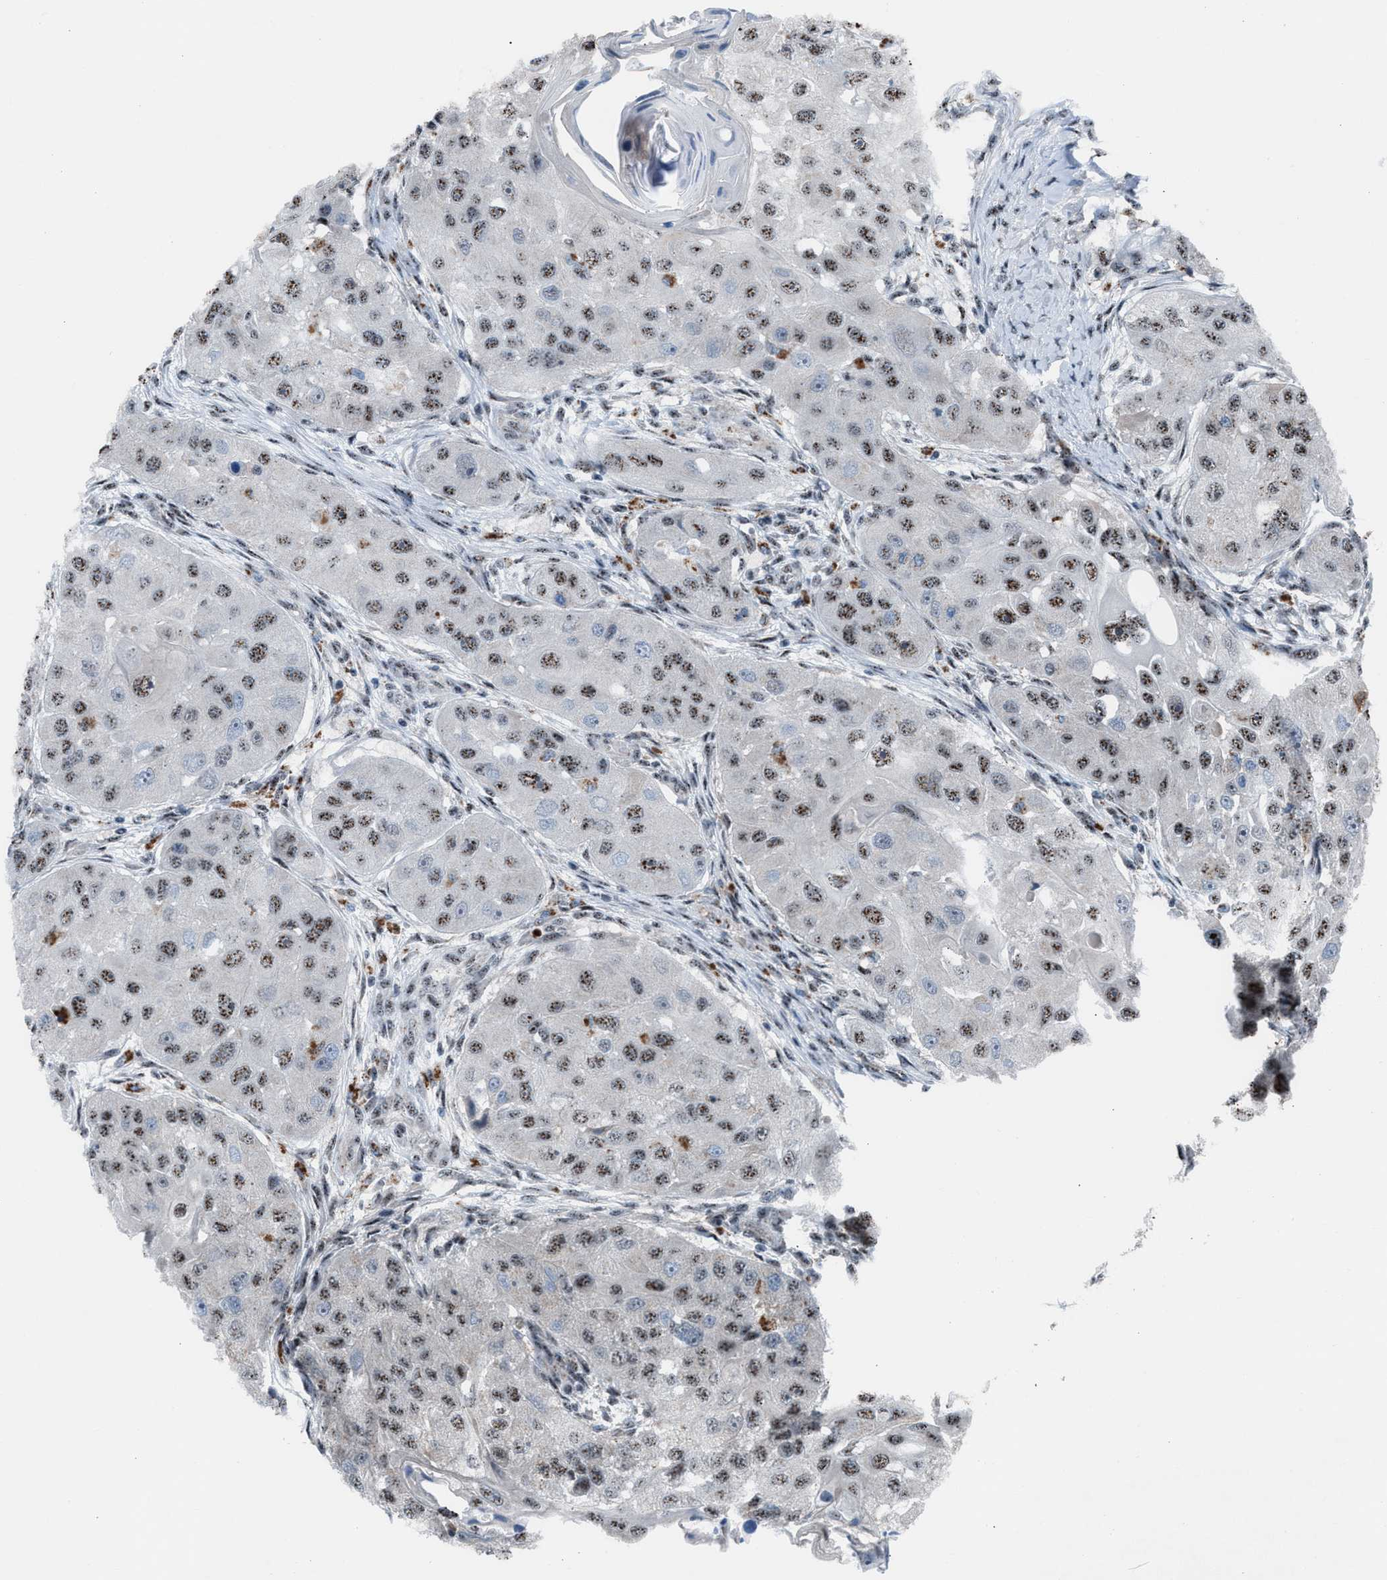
{"staining": {"intensity": "weak", "quantity": ">75%", "location": "nuclear"}, "tissue": "head and neck cancer", "cell_type": "Tumor cells", "image_type": "cancer", "snomed": [{"axis": "morphology", "description": "Normal tissue, NOS"}, {"axis": "morphology", "description": "Squamous cell carcinoma, NOS"}, {"axis": "topography", "description": "Skeletal muscle"}, {"axis": "topography", "description": "Head-Neck"}], "caption": "Immunohistochemistry (IHC) (DAB (3,3'-diaminobenzidine)) staining of head and neck squamous cell carcinoma reveals weak nuclear protein staining in approximately >75% of tumor cells.", "gene": "CENPP", "patient": {"sex": "male", "age": 51}}